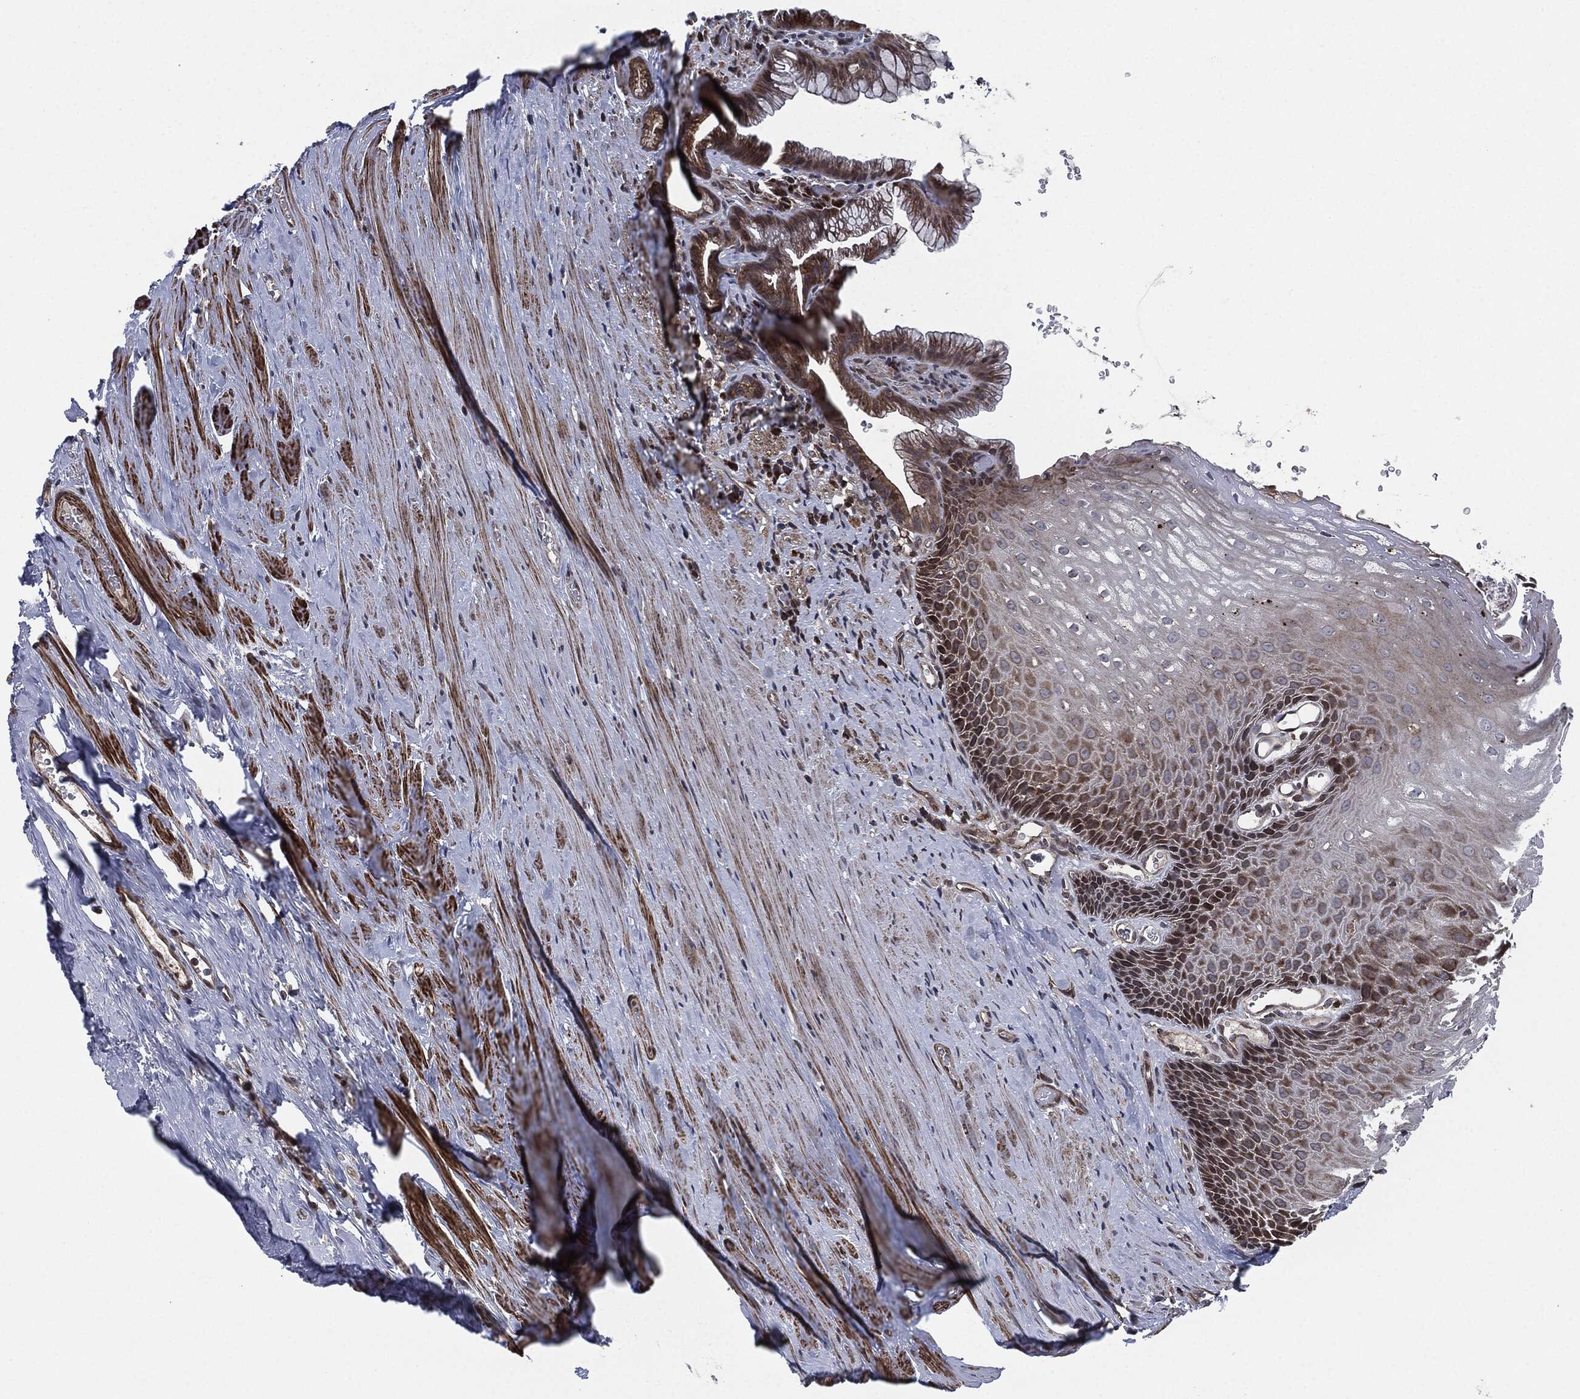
{"staining": {"intensity": "strong", "quantity": "<25%", "location": "cytoplasmic/membranous"}, "tissue": "esophagus", "cell_type": "Squamous epithelial cells", "image_type": "normal", "snomed": [{"axis": "morphology", "description": "Normal tissue, NOS"}, {"axis": "topography", "description": "Esophagus"}], "caption": "Squamous epithelial cells display strong cytoplasmic/membranous staining in approximately <25% of cells in benign esophagus.", "gene": "UBR1", "patient": {"sex": "male", "age": 64}}